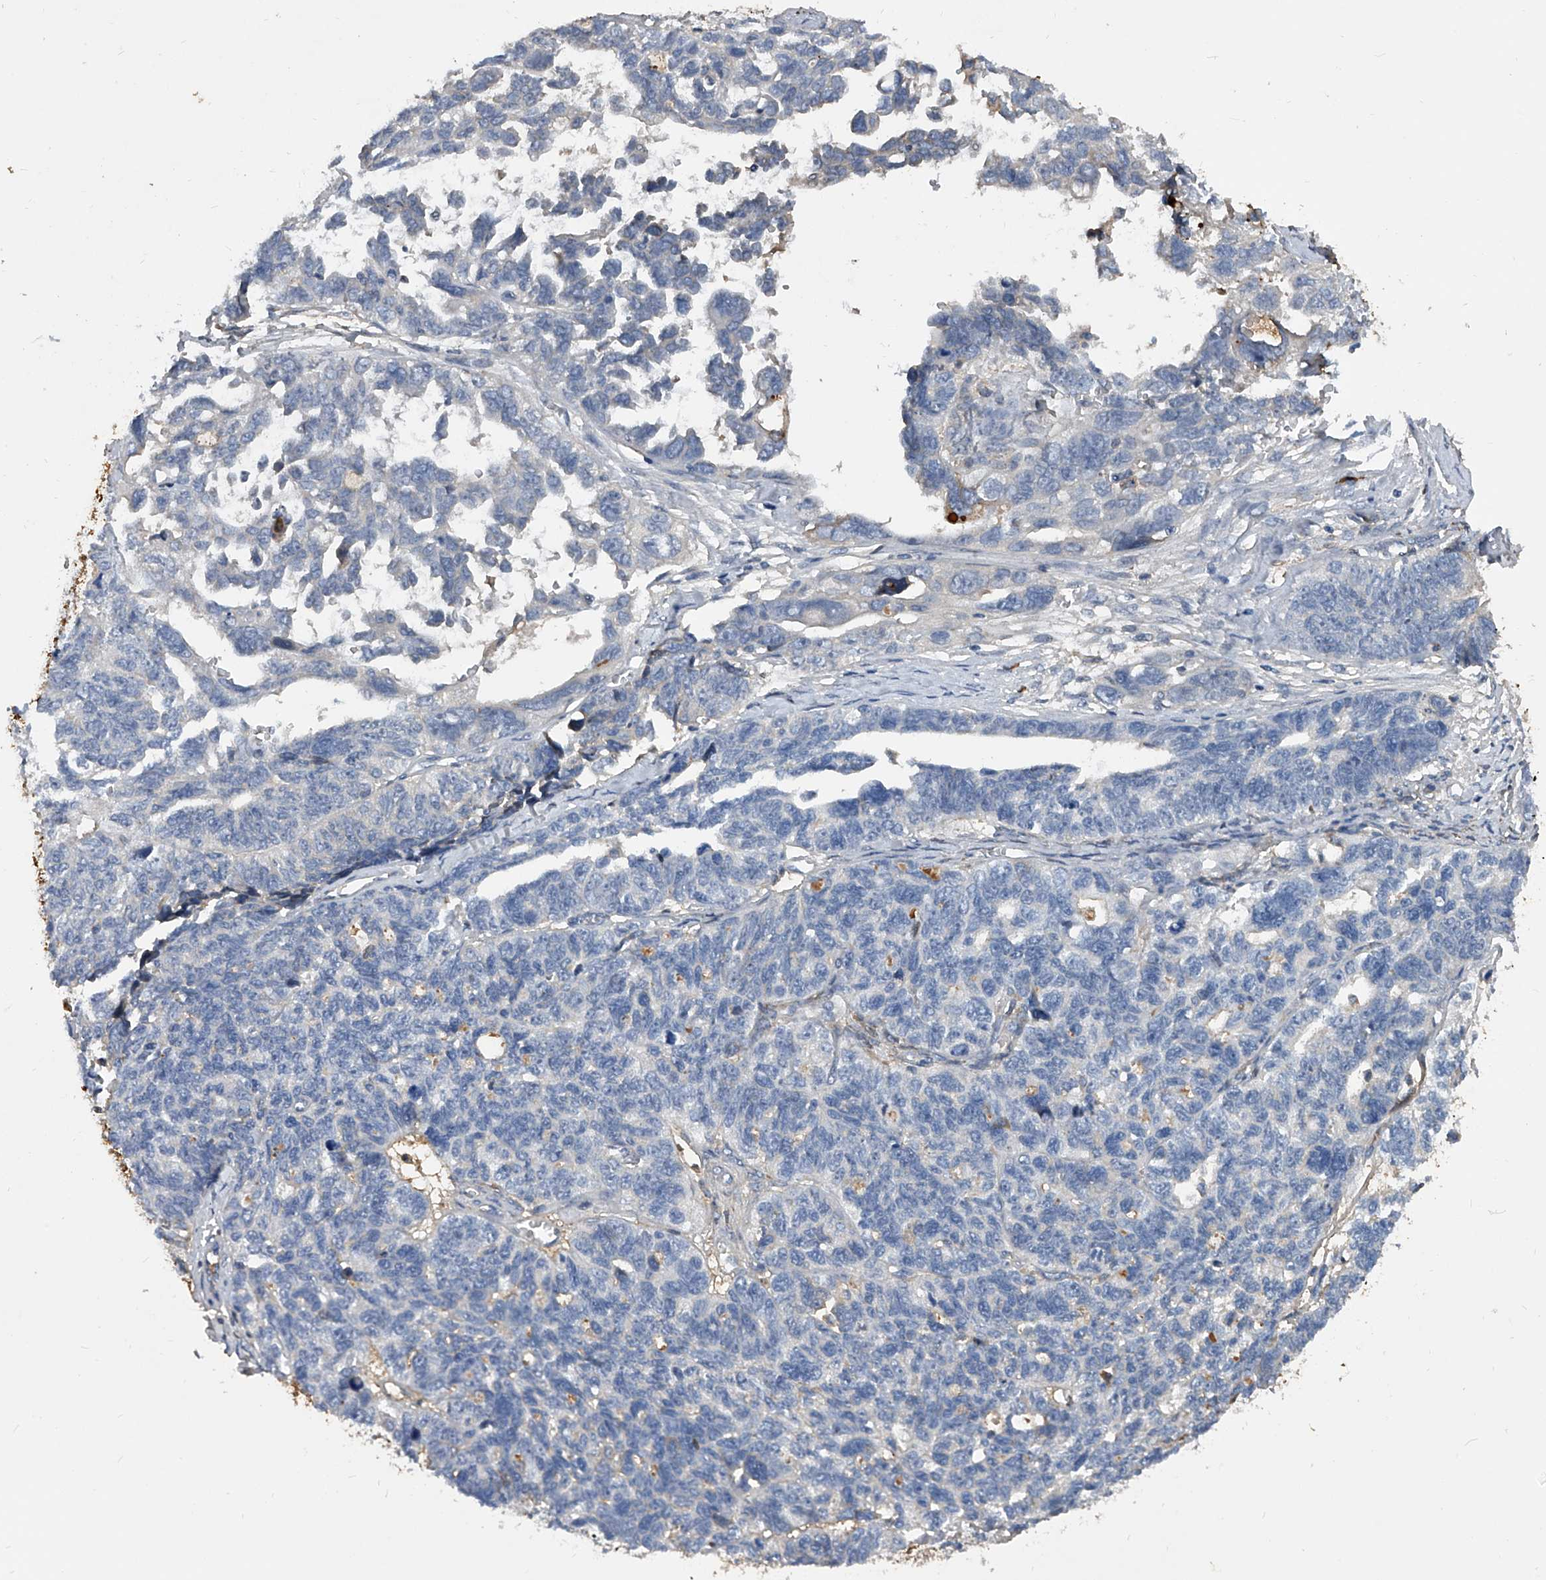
{"staining": {"intensity": "negative", "quantity": "none", "location": "none"}, "tissue": "ovarian cancer", "cell_type": "Tumor cells", "image_type": "cancer", "snomed": [{"axis": "morphology", "description": "Cystadenocarcinoma, serous, NOS"}, {"axis": "topography", "description": "Ovary"}], "caption": "Immunohistochemistry image of neoplastic tissue: ovarian cancer (serous cystadenocarcinoma) stained with DAB (3,3'-diaminobenzidine) displays no significant protein staining in tumor cells.", "gene": "ZNF25", "patient": {"sex": "female", "age": 79}}